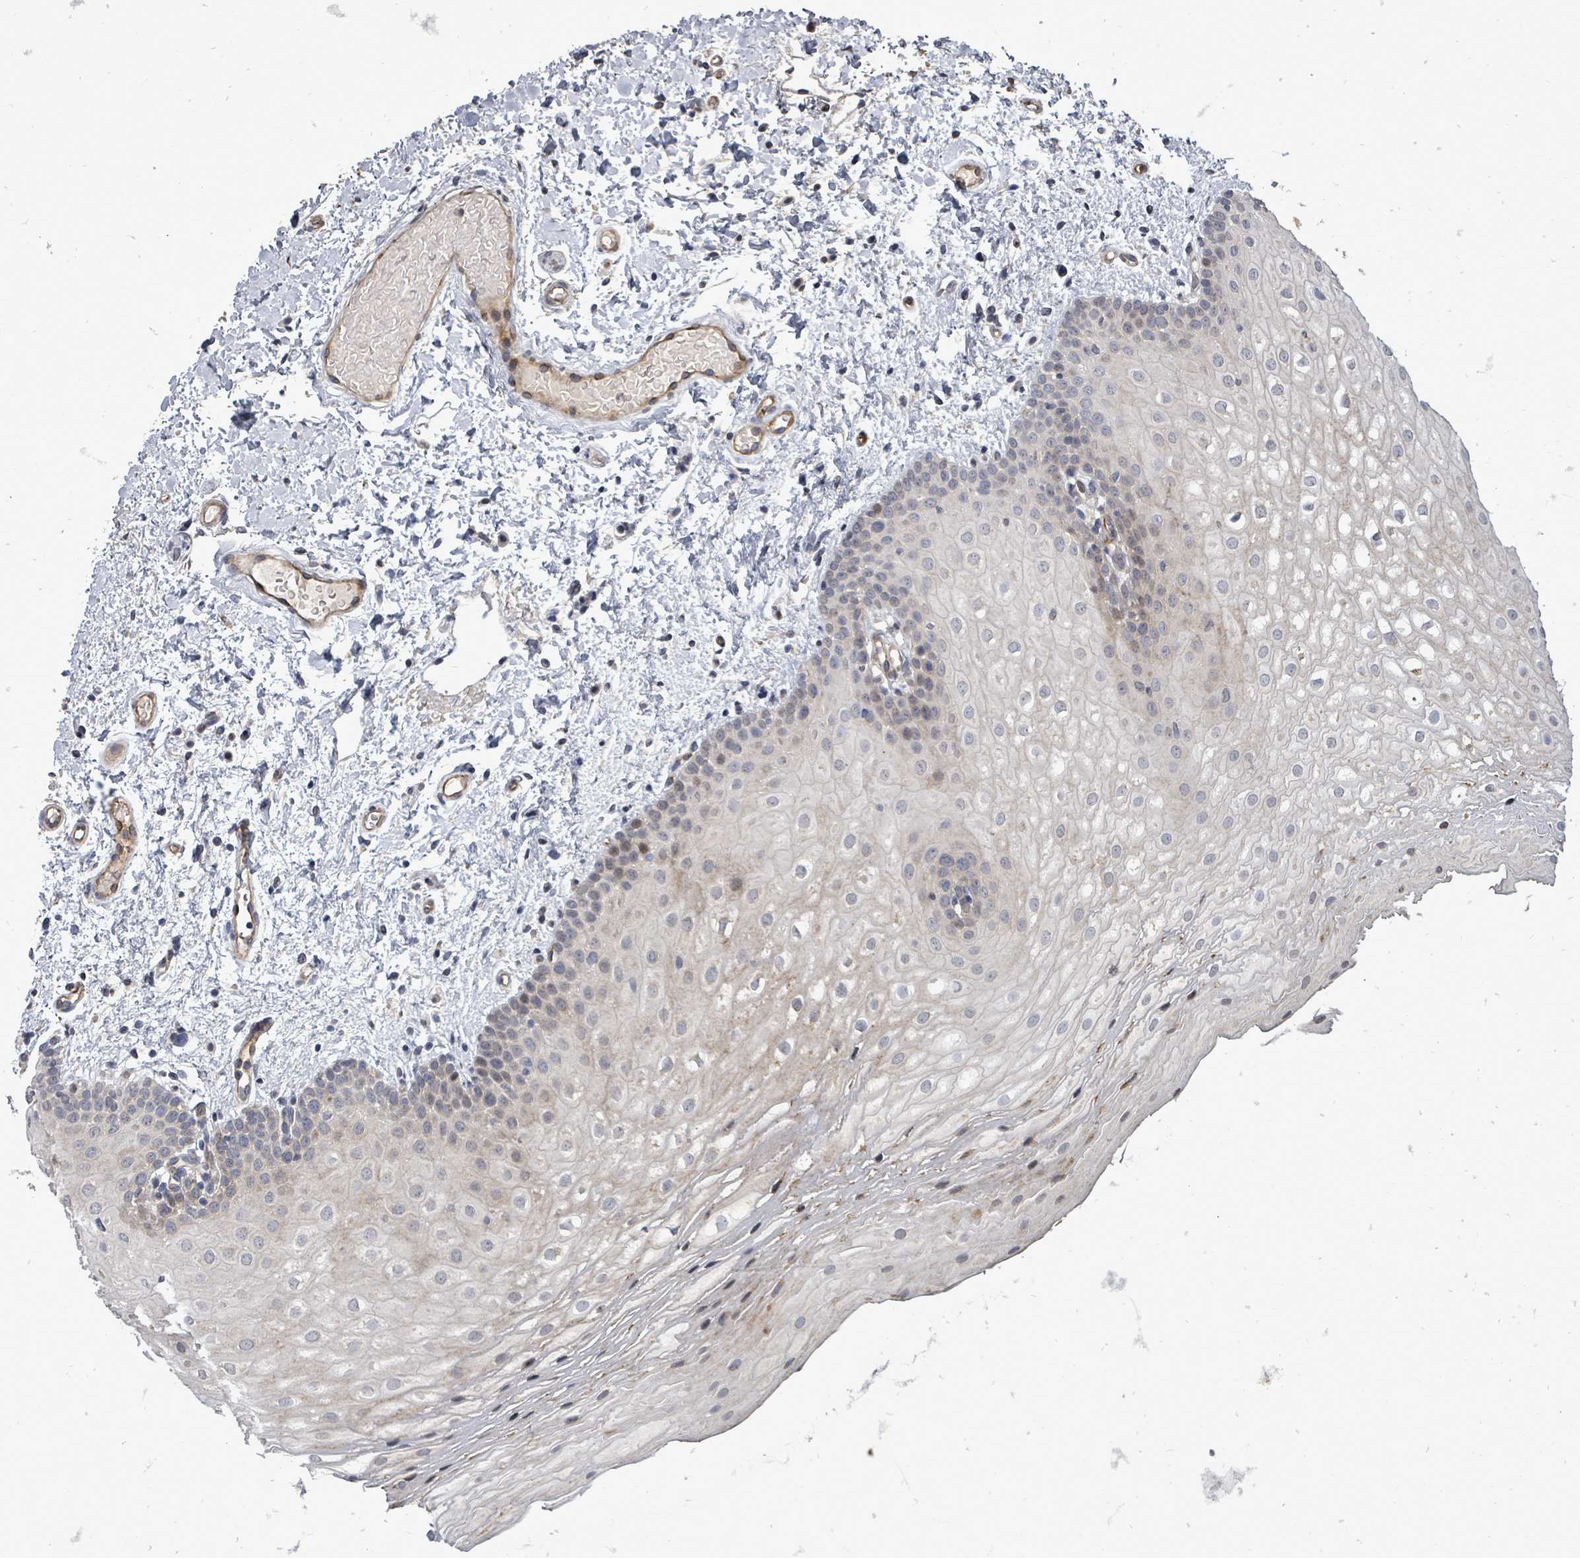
{"staining": {"intensity": "weak", "quantity": "<25%", "location": "cytoplasmic/membranous,nuclear"}, "tissue": "oral mucosa", "cell_type": "Squamous epithelial cells", "image_type": "normal", "snomed": [{"axis": "morphology", "description": "Normal tissue, NOS"}, {"axis": "topography", "description": "Oral tissue"}], "caption": "A high-resolution image shows immunohistochemistry staining of unremarkable oral mucosa, which displays no significant expression in squamous epithelial cells.", "gene": "RALGAPB", "patient": {"sex": "female", "age": 54}}